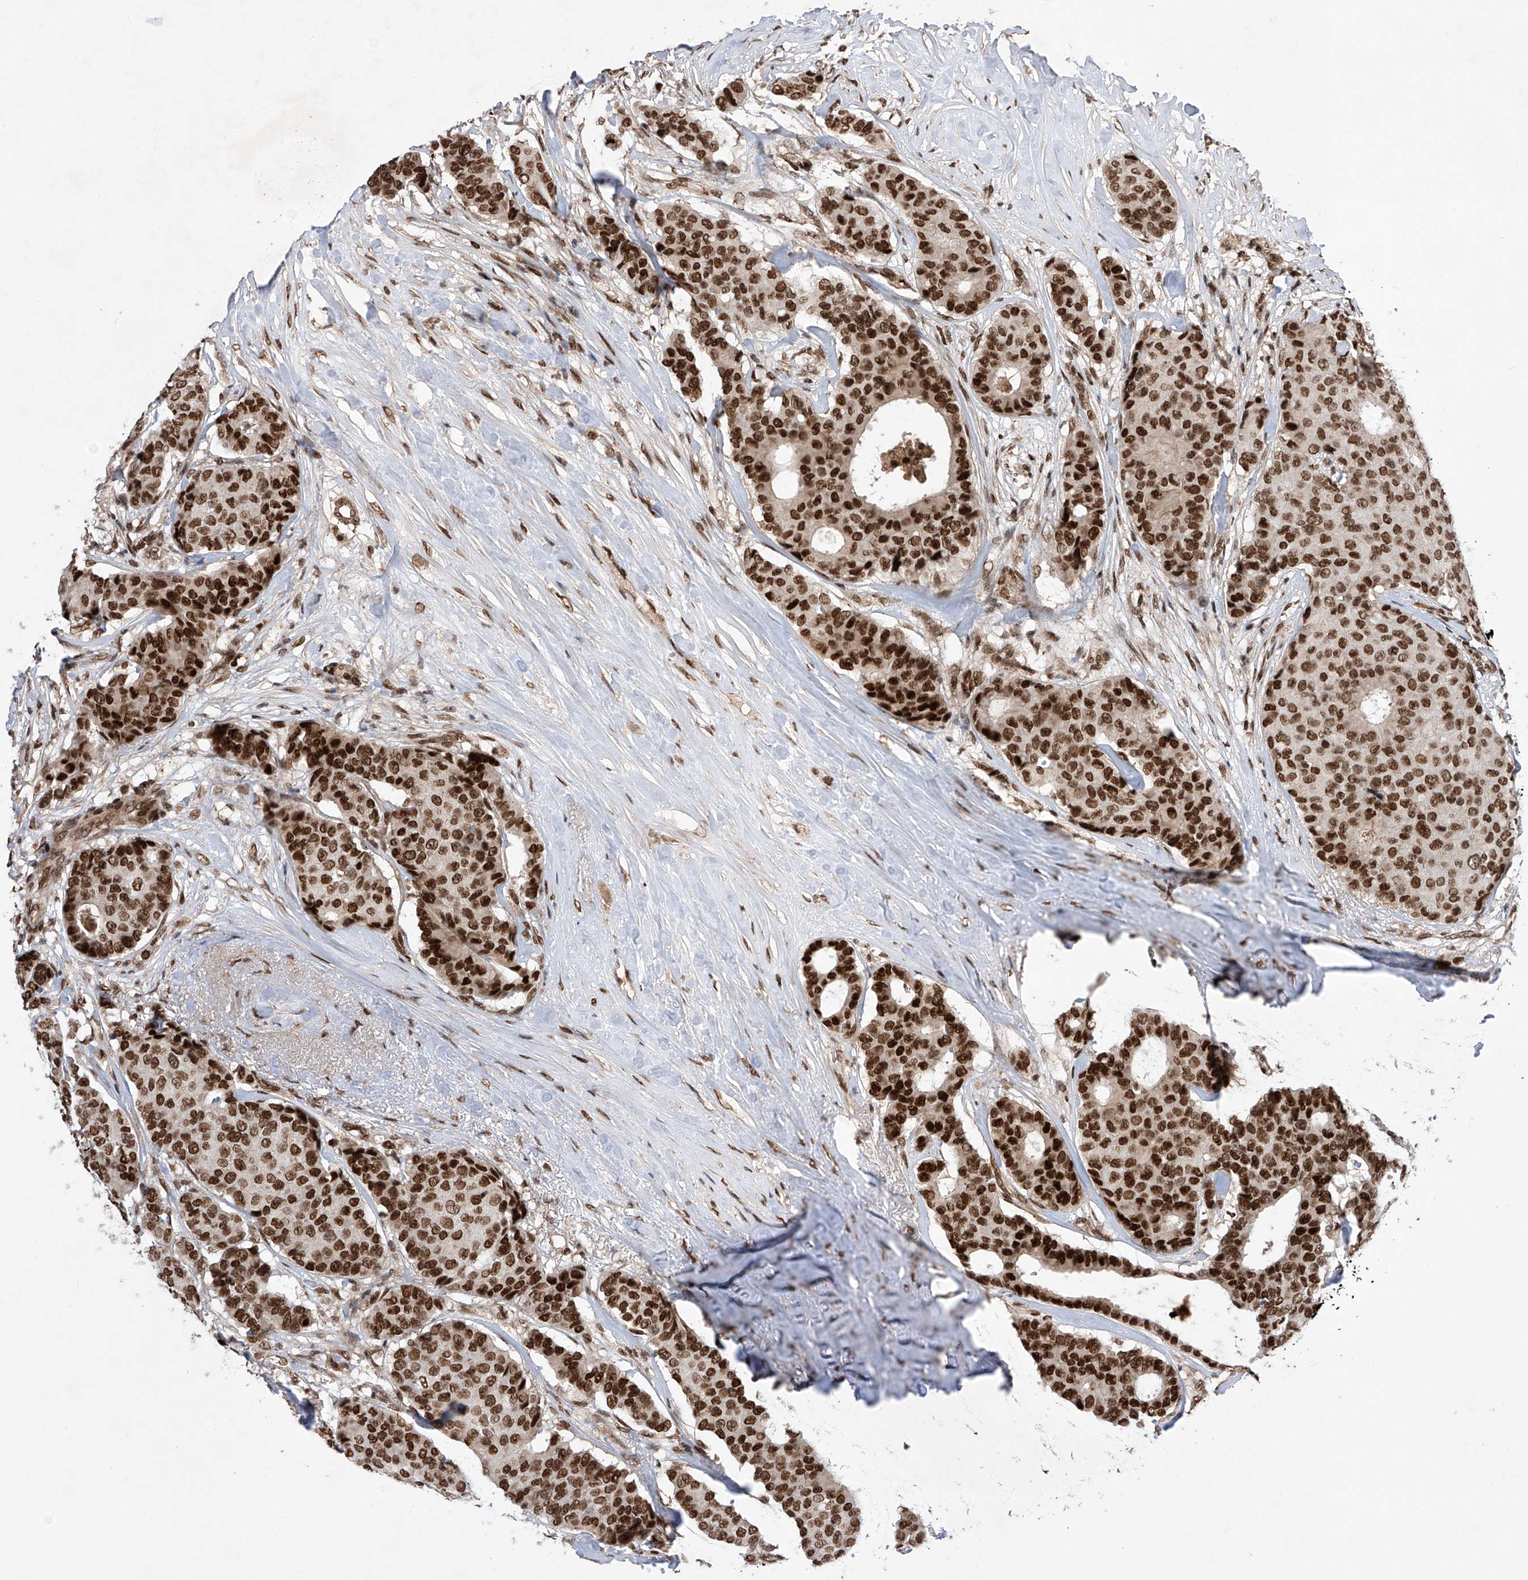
{"staining": {"intensity": "strong", "quantity": ">75%", "location": "nuclear"}, "tissue": "breast cancer", "cell_type": "Tumor cells", "image_type": "cancer", "snomed": [{"axis": "morphology", "description": "Duct carcinoma"}, {"axis": "topography", "description": "Breast"}], "caption": "High-power microscopy captured an IHC image of infiltrating ductal carcinoma (breast), revealing strong nuclear positivity in about >75% of tumor cells.", "gene": "ZNF280D", "patient": {"sex": "female", "age": 75}}